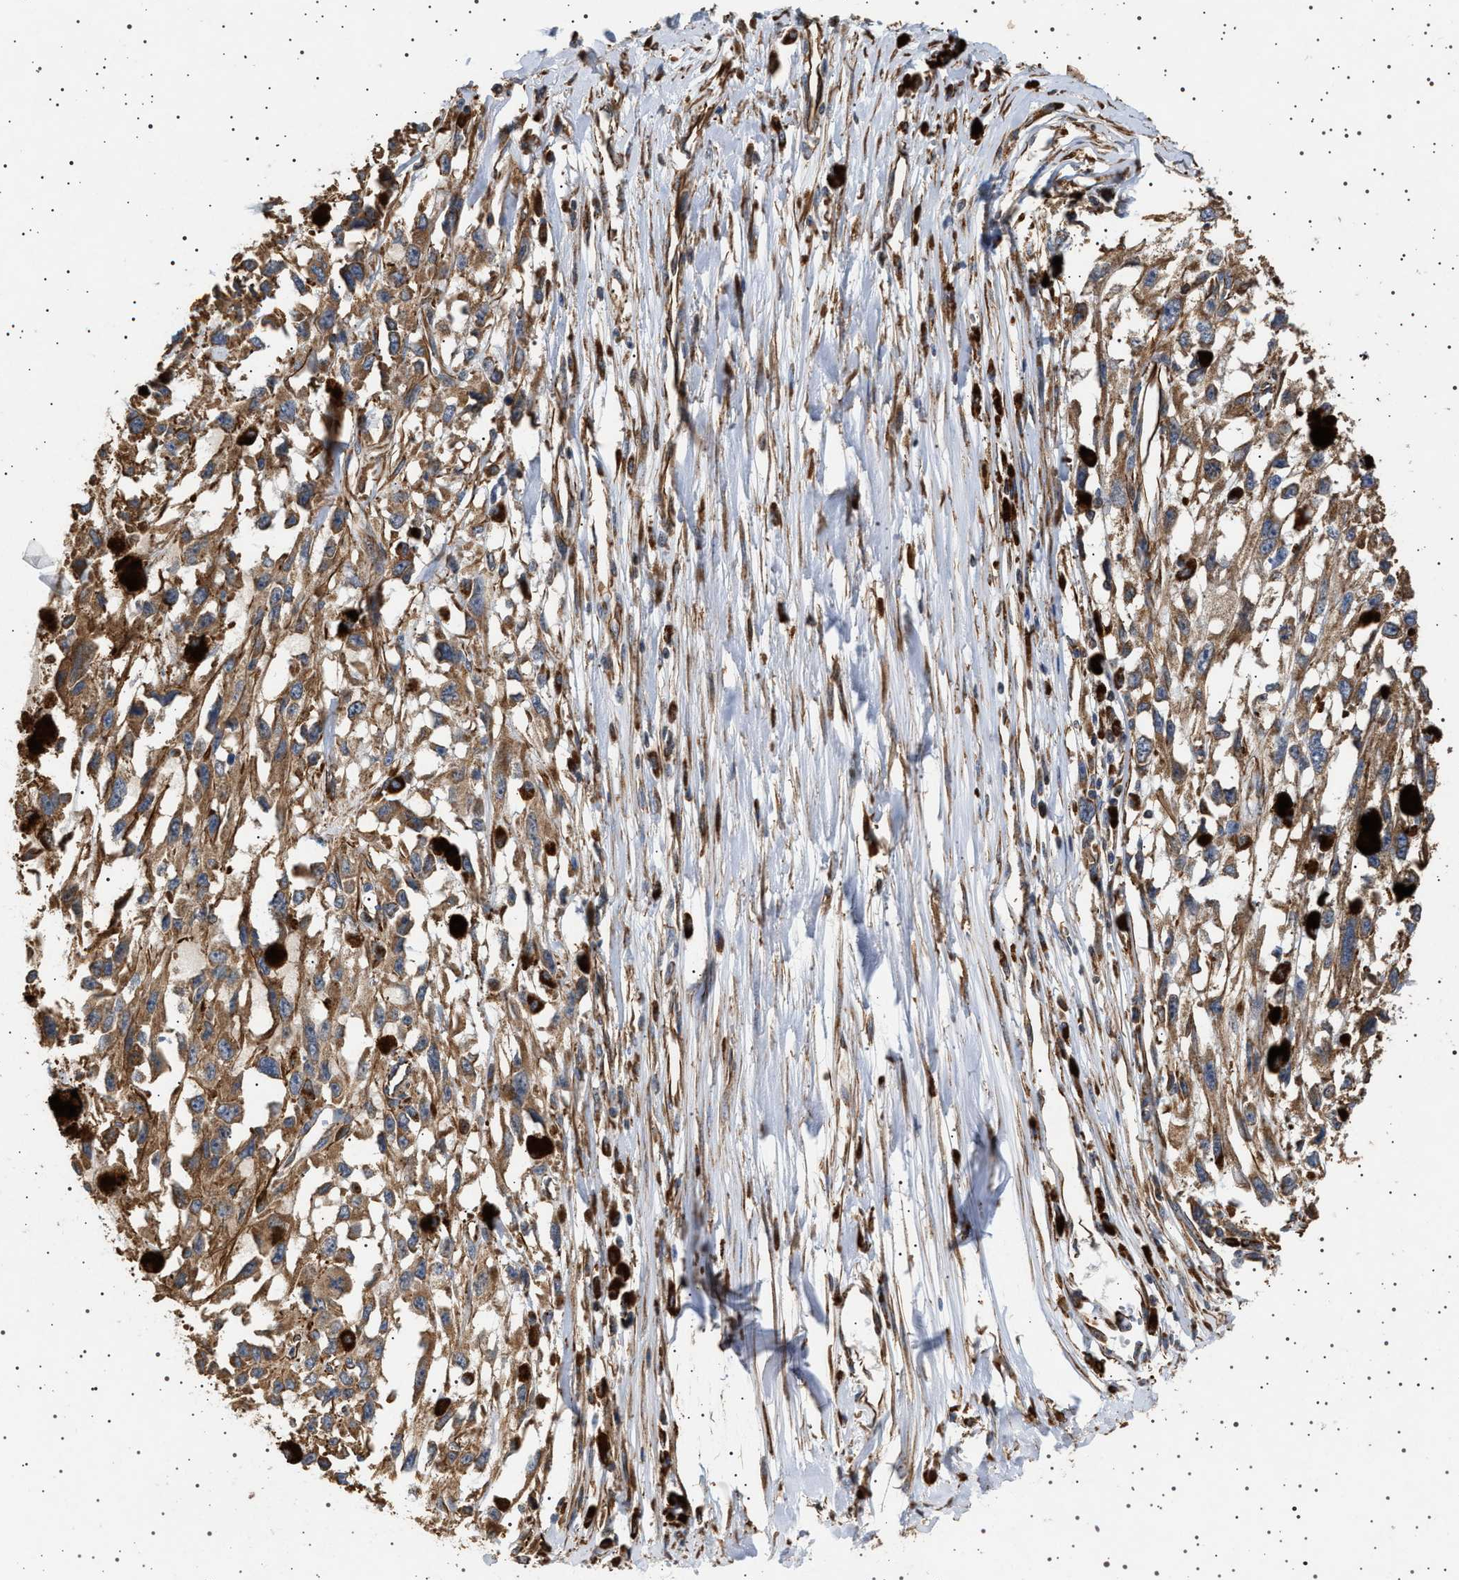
{"staining": {"intensity": "moderate", "quantity": ">75%", "location": "cytoplasmic/membranous"}, "tissue": "melanoma", "cell_type": "Tumor cells", "image_type": "cancer", "snomed": [{"axis": "morphology", "description": "Malignant melanoma, Metastatic site"}, {"axis": "topography", "description": "Lymph node"}], "caption": "Immunohistochemistry (IHC) of malignant melanoma (metastatic site) shows medium levels of moderate cytoplasmic/membranous positivity in about >75% of tumor cells.", "gene": "TRUB2", "patient": {"sex": "male", "age": 59}}